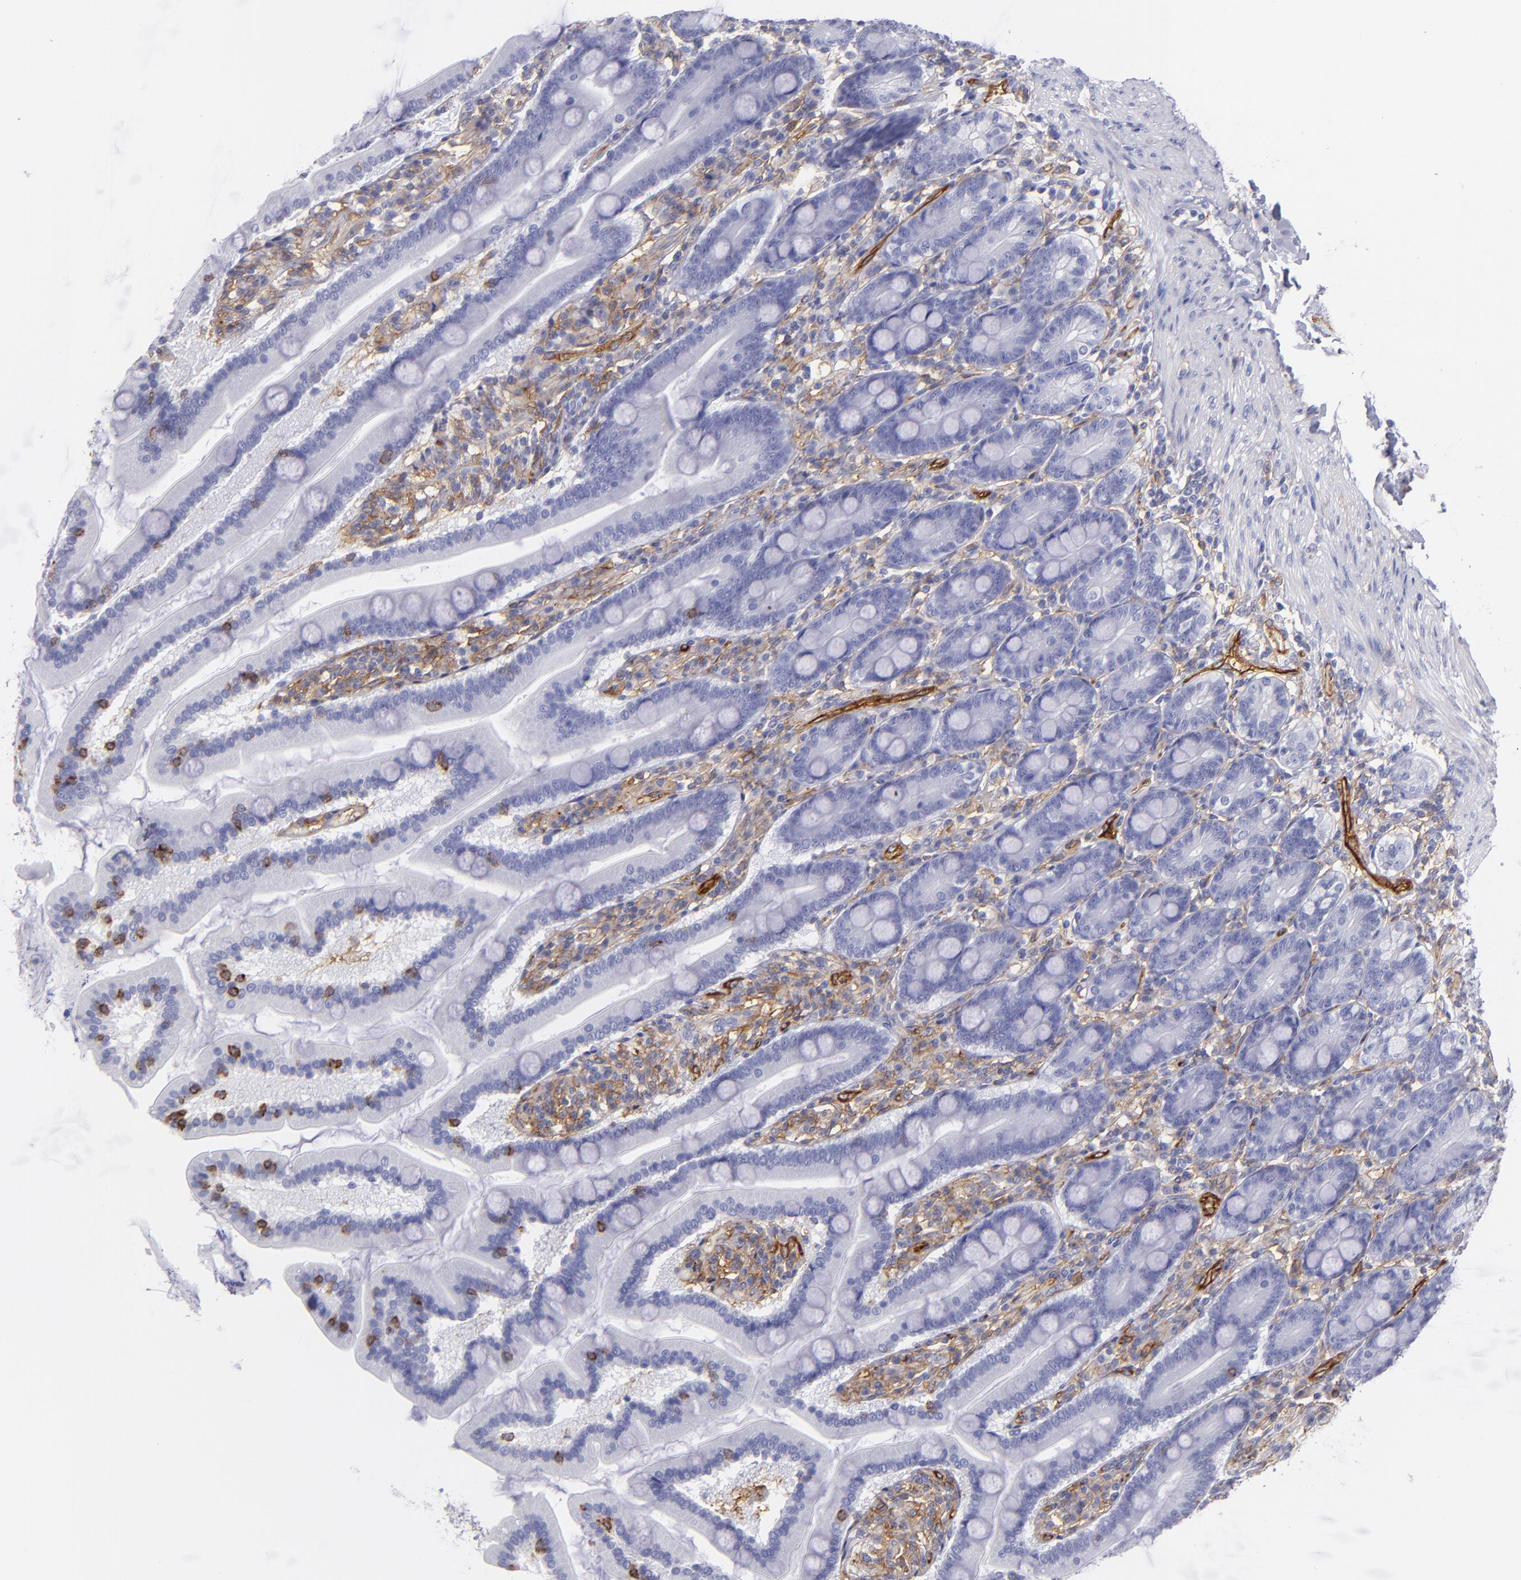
{"staining": {"intensity": "negative", "quantity": "none", "location": "none"}, "tissue": "duodenum", "cell_type": "Glandular cells", "image_type": "normal", "snomed": [{"axis": "morphology", "description": "Normal tissue, NOS"}, {"axis": "topography", "description": "Duodenum"}], "caption": "IHC of normal human duodenum demonstrates no positivity in glandular cells. (IHC, brightfield microscopy, high magnification).", "gene": "ENTPD1", "patient": {"sex": "female", "age": 64}}